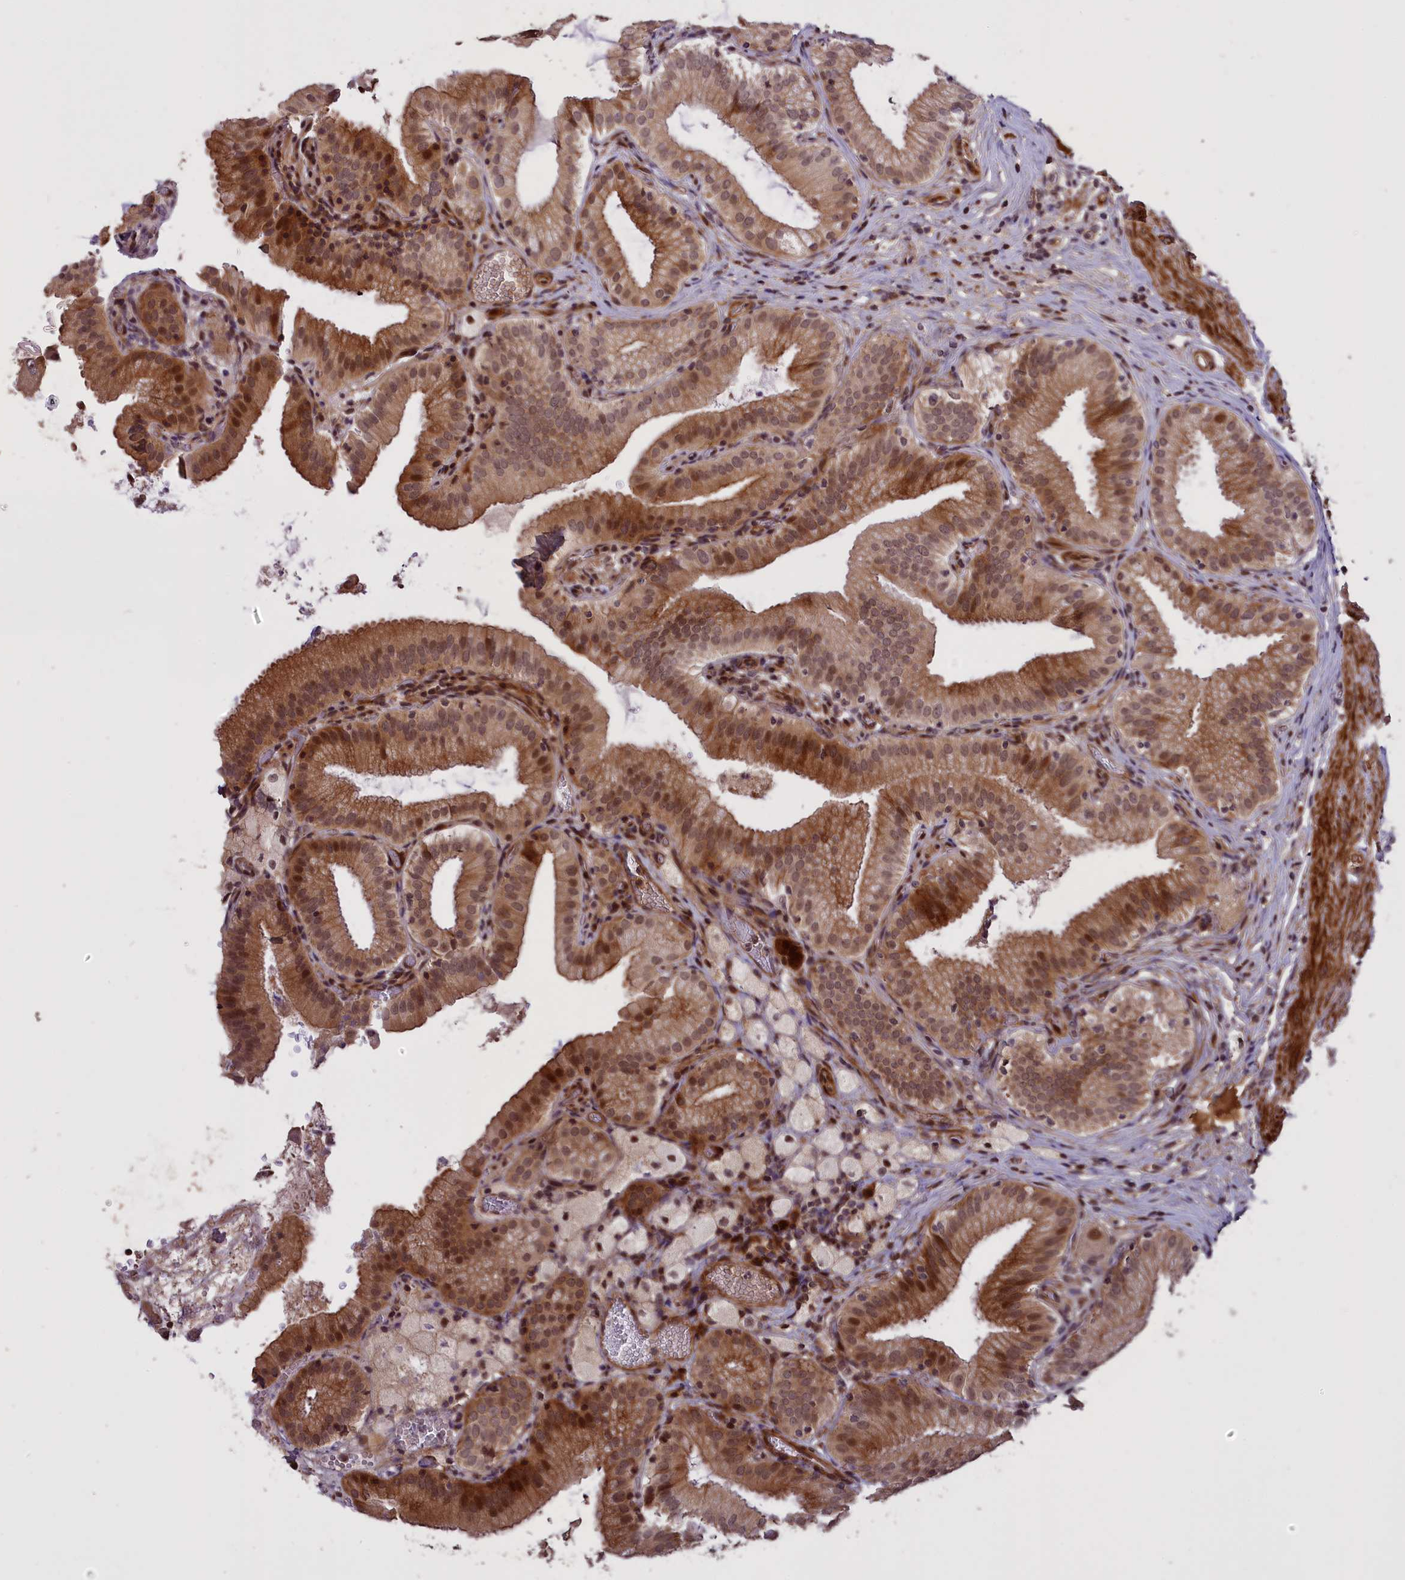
{"staining": {"intensity": "moderate", "quantity": ">75%", "location": "cytoplasmic/membranous,nuclear"}, "tissue": "gallbladder", "cell_type": "Glandular cells", "image_type": "normal", "snomed": [{"axis": "morphology", "description": "Normal tissue, NOS"}, {"axis": "topography", "description": "Gallbladder"}], "caption": "Immunohistochemistry (IHC) photomicrograph of unremarkable human gallbladder stained for a protein (brown), which demonstrates medium levels of moderate cytoplasmic/membranous,nuclear positivity in about >75% of glandular cells.", "gene": "ENHO", "patient": {"sex": "male", "age": 54}}